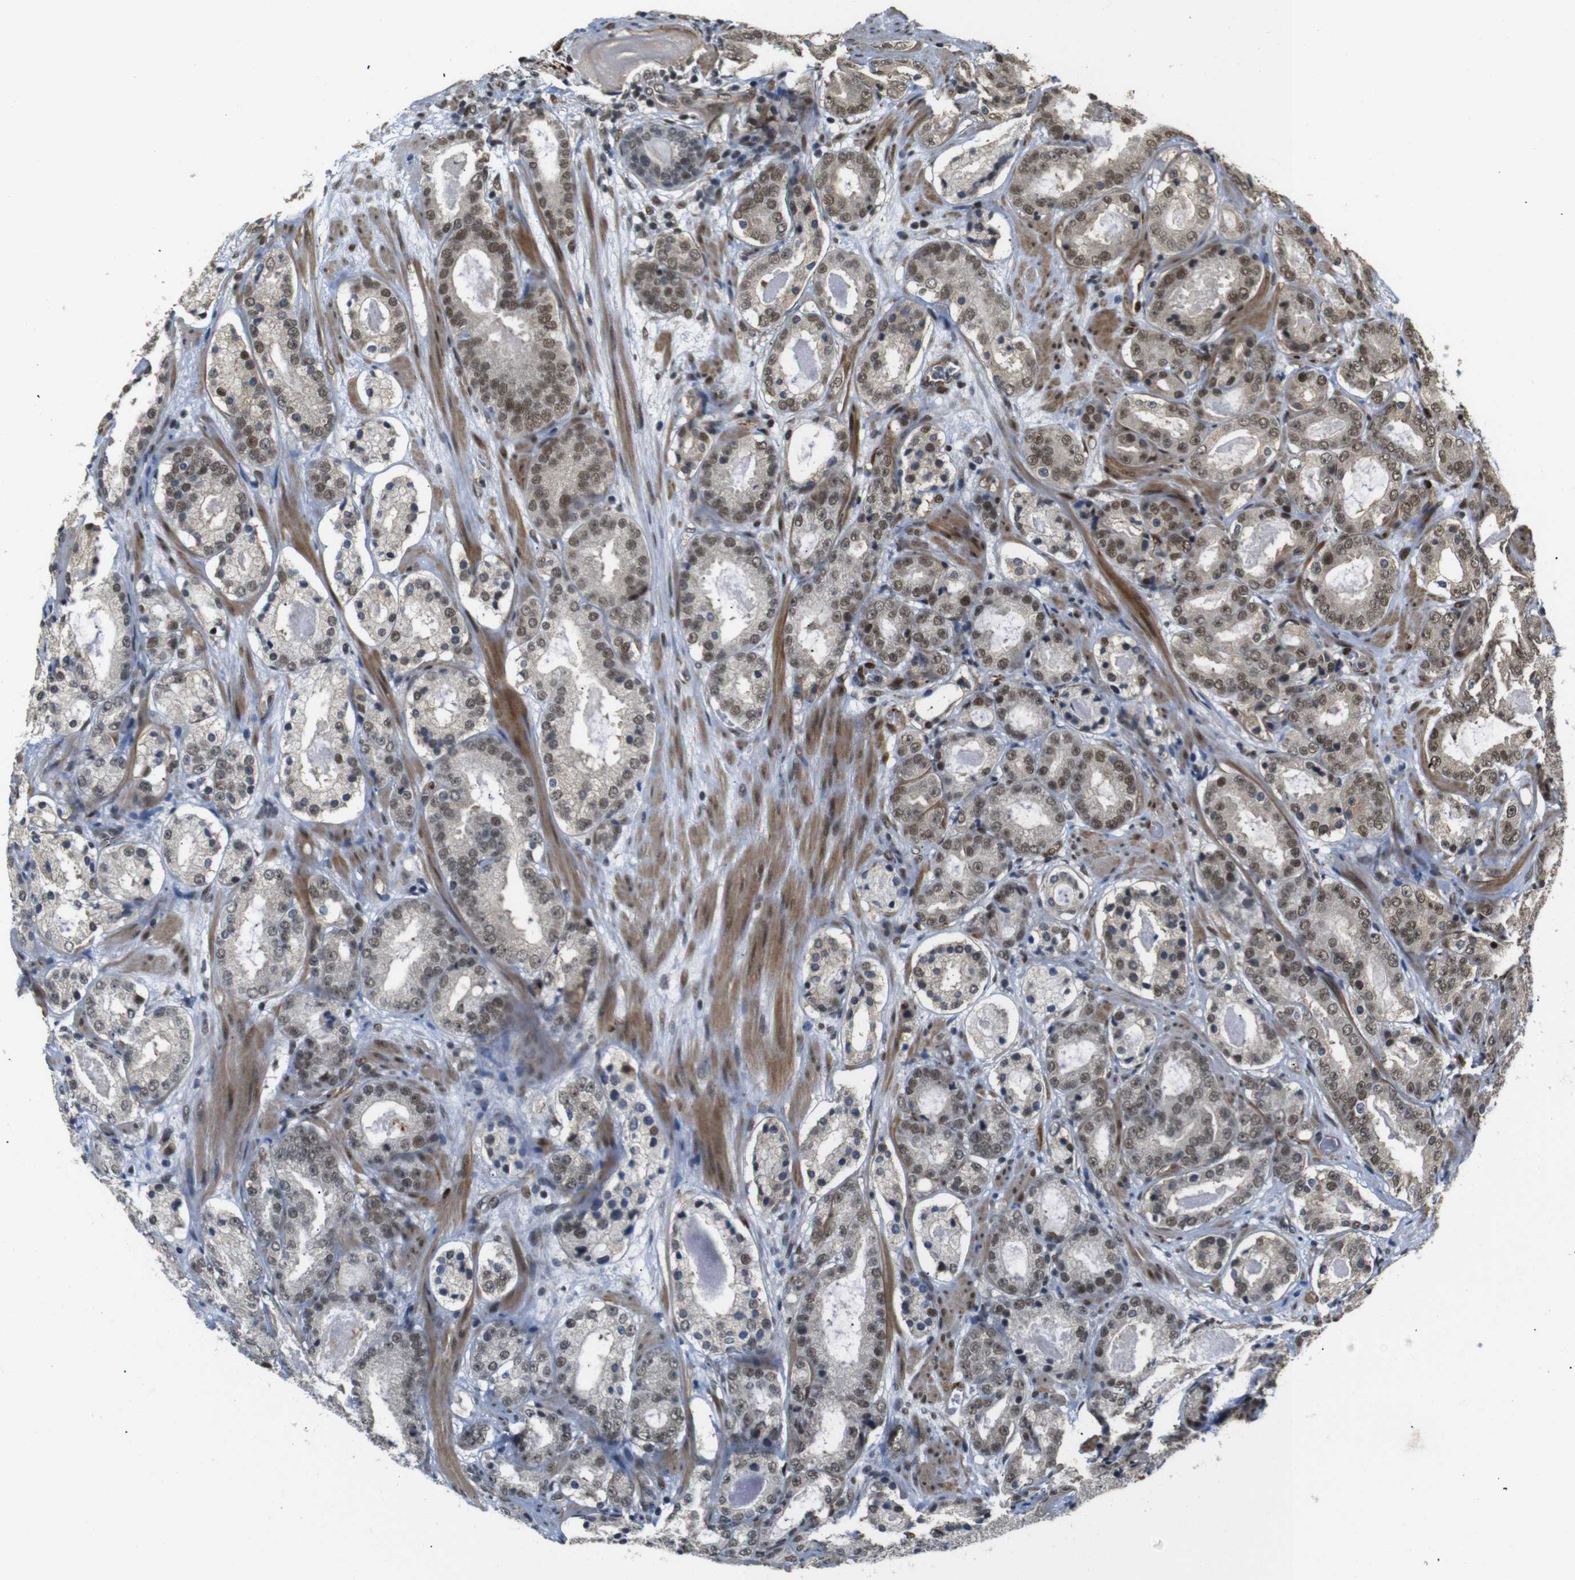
{"staining": {"intensity": "moderate", "quantity": ">75%", "location": "cytoplasmic/membranous,nuclear"}, "tissue": "prostate cancer", "cell_type": "Tumor cells", "image_type": "cancer", "snomed": [{"axis": "morphology", "description": "Adenocarcinoma, Low grade"}, {"axis": "topography", "description": "Prostate"}], "caption": "The immunohistochemical stain labels moderate cytoplasmic/membranous and nuclear staining in tumor cells of low-grade adenocarcinoma (prostate) tissue. (brown staining indicates protein expression, while blue staining denotes nuclei).", "gene": "TBX2", "patient": {"sex": "male", "age": 69}}